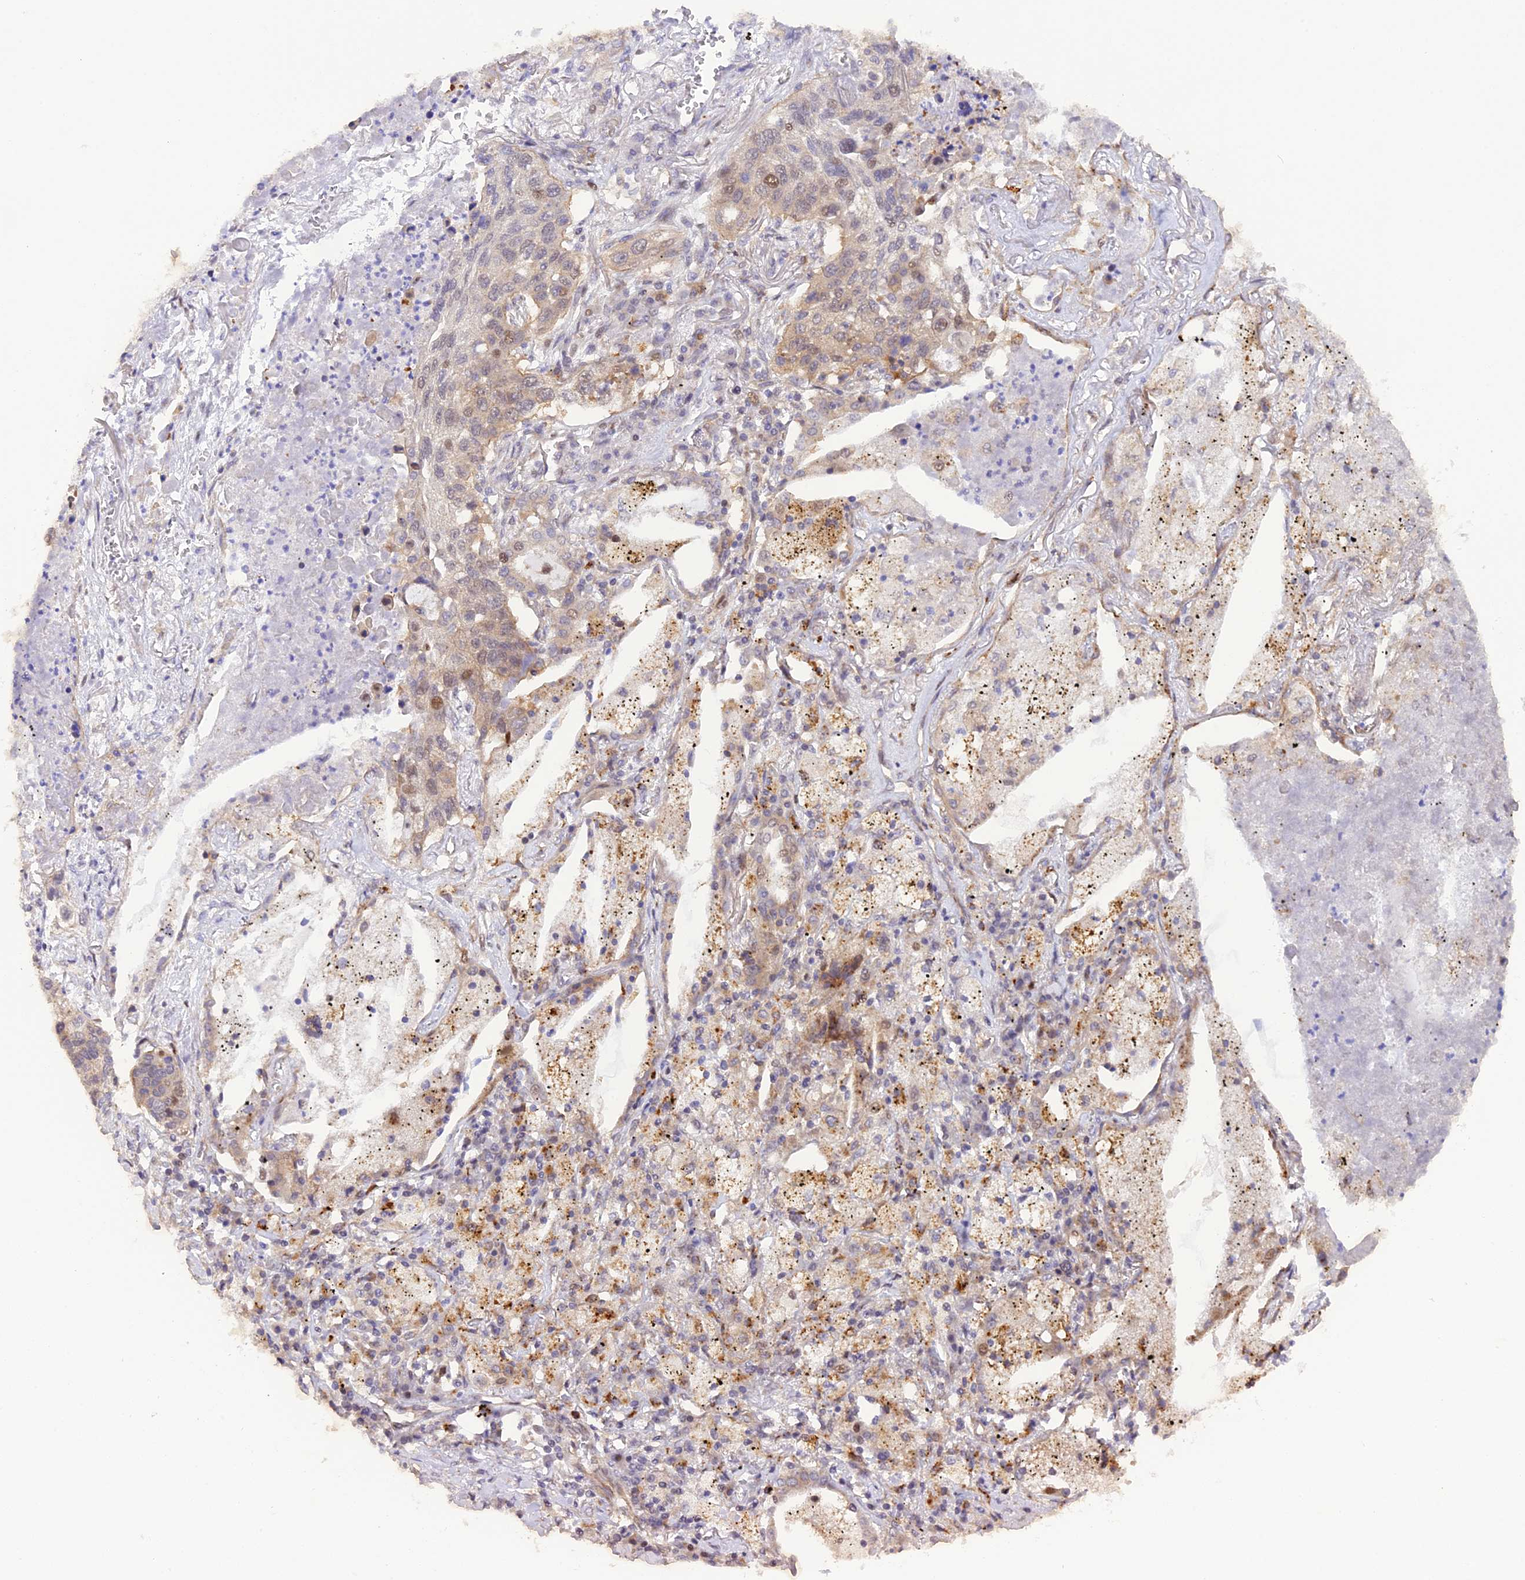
{"staining": {"intensity": "moderate", "quantity": "<25%", "location": "nuclear"}, "tissue": "lung cancer", "cell_type": "Tumor cells", "image_type": "cancer", "snomed": [{"axis": "morphology", "description": "Squamous cell carcinoma, NOS"}, {"axis": "topography", "description": "Lung"}], "caption": "High-magnification brightfield microscopy of lung squamous cell carcinoma stained with DAB (3,3'-diaminobenzidine) (brown) and counterstained with hematoxylin (blue). tumor cells exhibit moderate nuclear staining is appreciated in approximately<25% of cells. The protein of interest is shown in brown color, while the nuclei are stained blue.", "gene": "SAMD4A", "patient": {"sex": "female", "age": 63}}